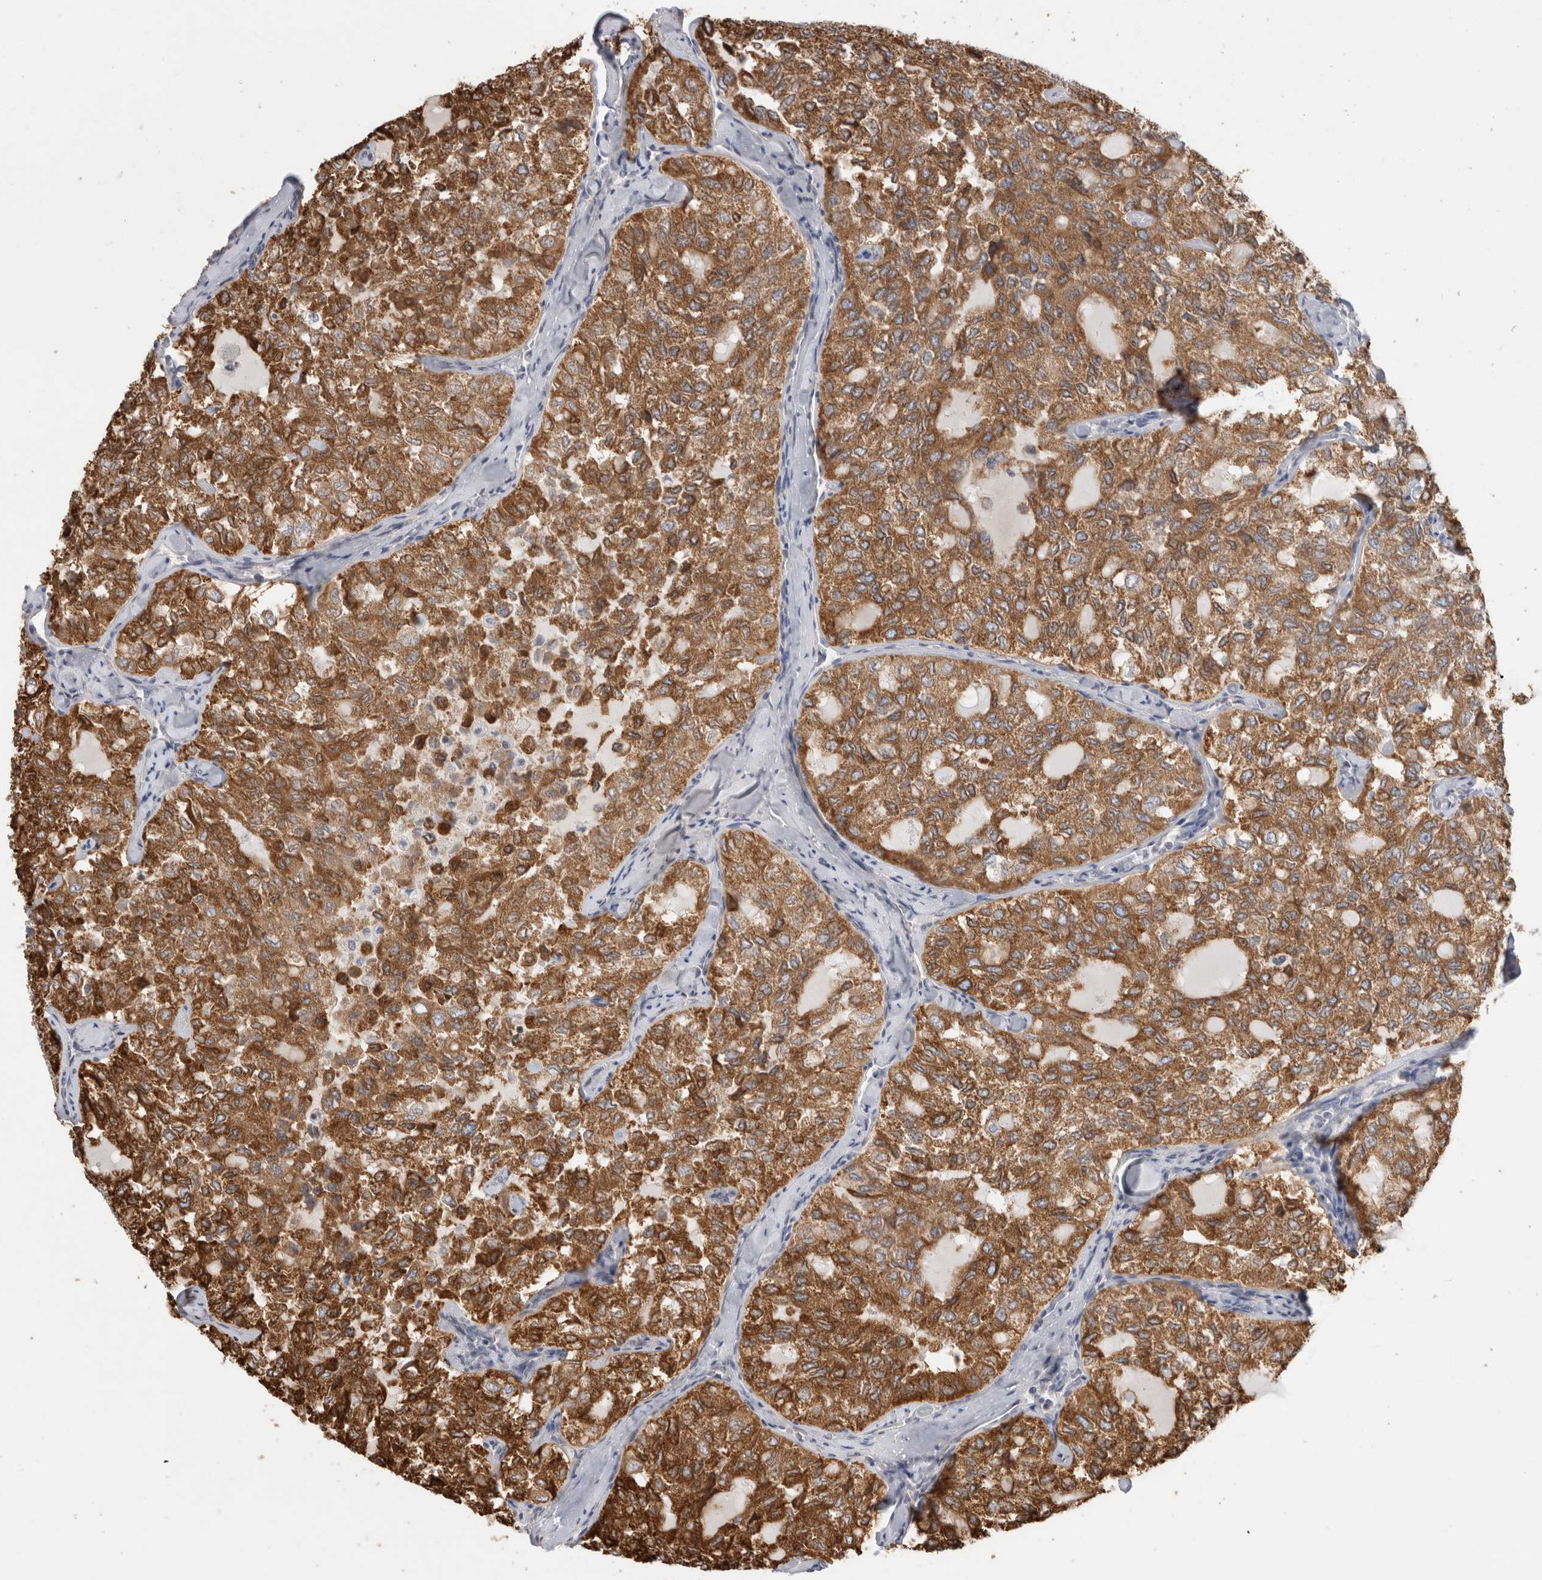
{"staining": {"intensity": "strong", "quantity": ">75%", "location": "cytoplasmic/membranous"}, "tissue": "thyroid cancer", "cell_type": "Tumor cells", "image_type": "cancer", "snomed": [{"axis": "morphology", "description": "Follicular adenoma carcinoma, NOS"}, {"axis": "topography", "description": "Thyroid gland"}], "caption": "IHC (DAB) staining of thyroid follicular adenoma carcinoma shows strong cytoplasmic/membranous protein expression in about >75% of tumor cells. (DAB IHC with brightfield microscopy, high magnification).", "gene": "SYTL5", "patient": {"sex": "male", "age": 75}}